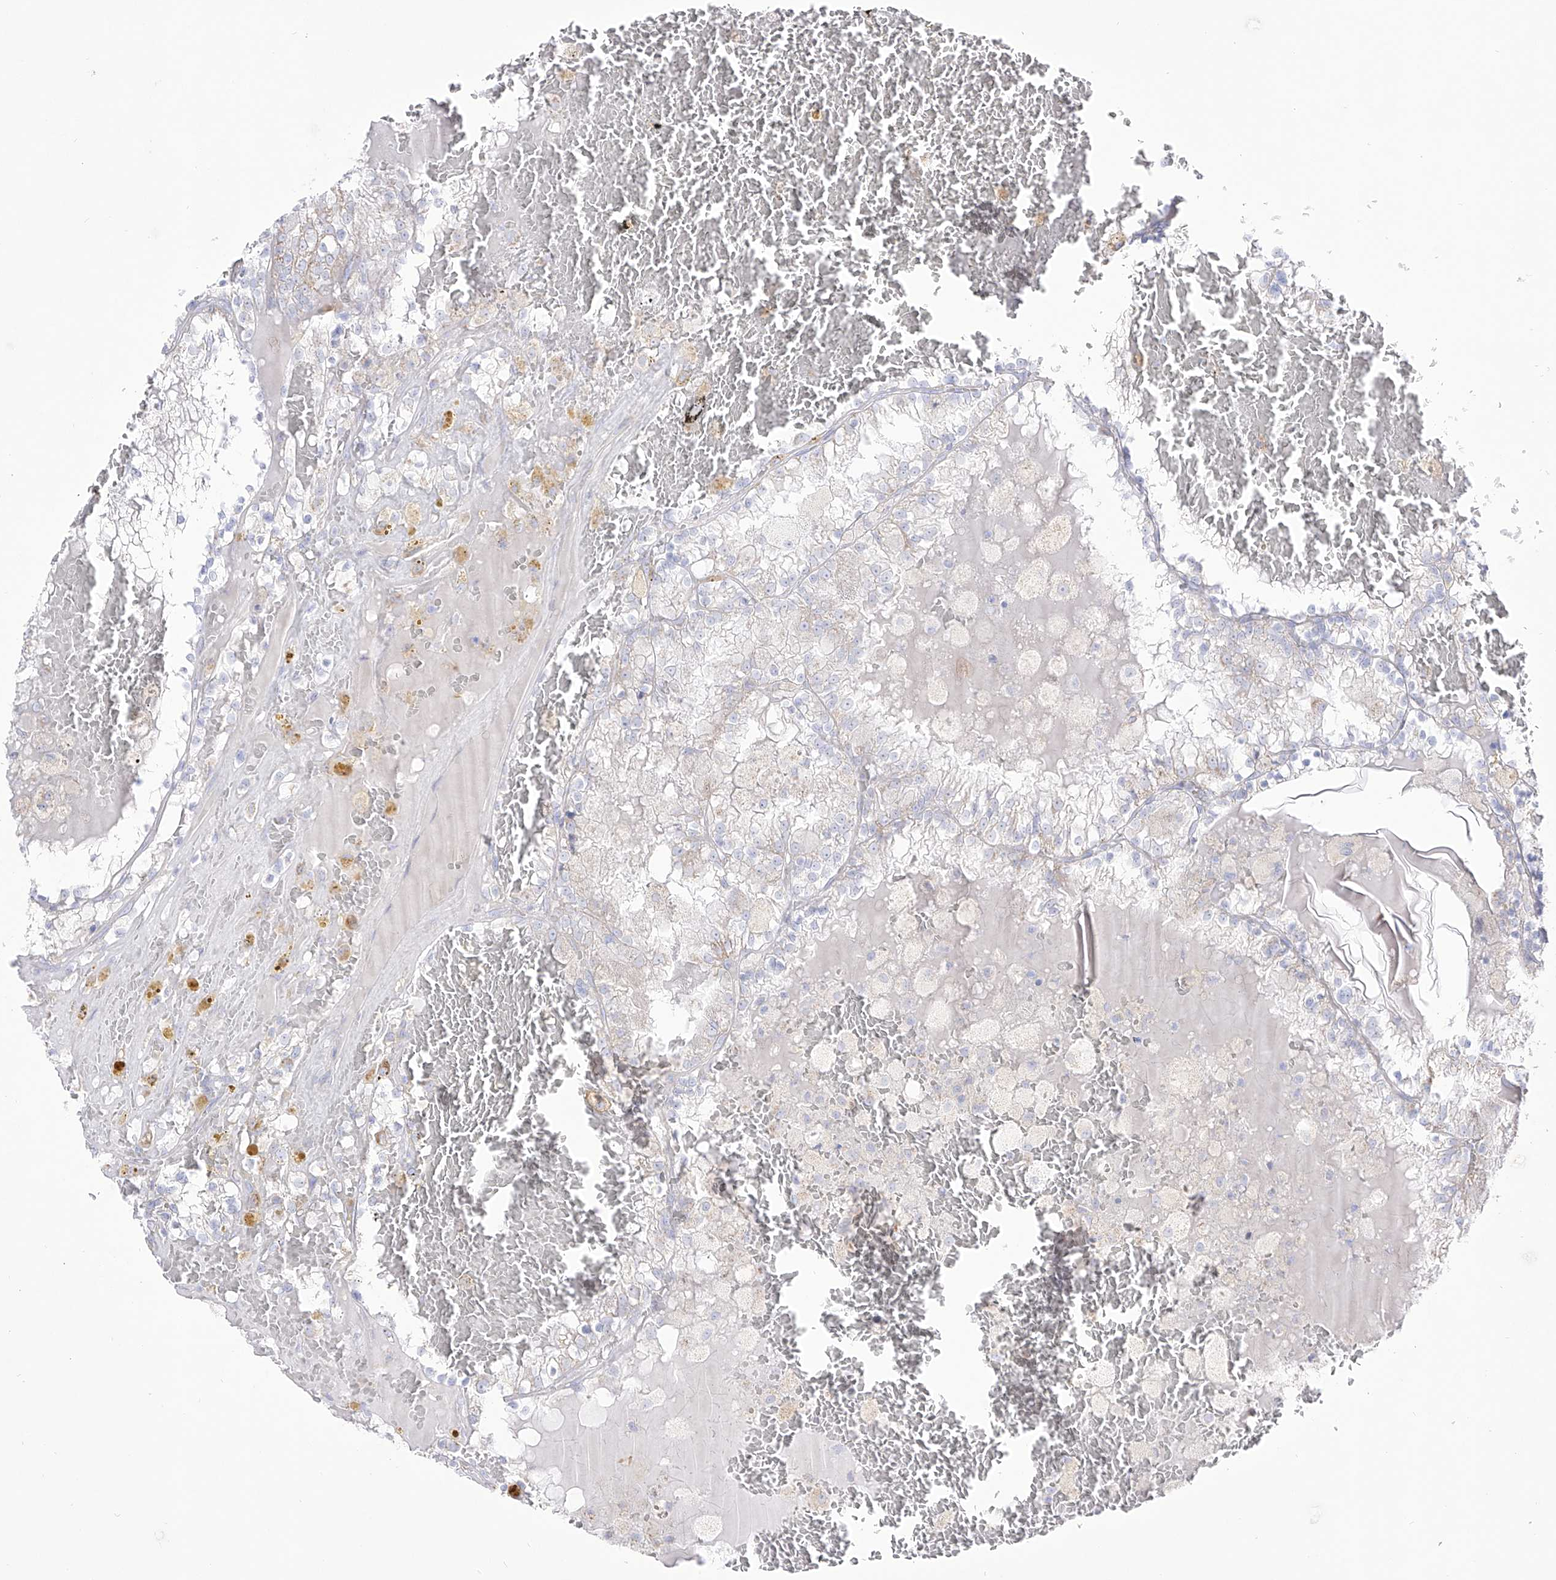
{"staining": {"intensity": "negative", "quantity": "none", "location": "none"}, "tissue": "renal cancer", "cell_type": "Tumor cells", "image_type": "cancer", "snomed": [{"axis": "morphology", "description": "Adenocarcinoma, NOS"}, {"axis": "topography", "description": "Kidney"}], "caption": "This is an immunohistochemistry image of human renal cancer. There is no expression in tumor cells.", "gene": "RCHY1", "patient": {"sex": "female", "age": 56}}